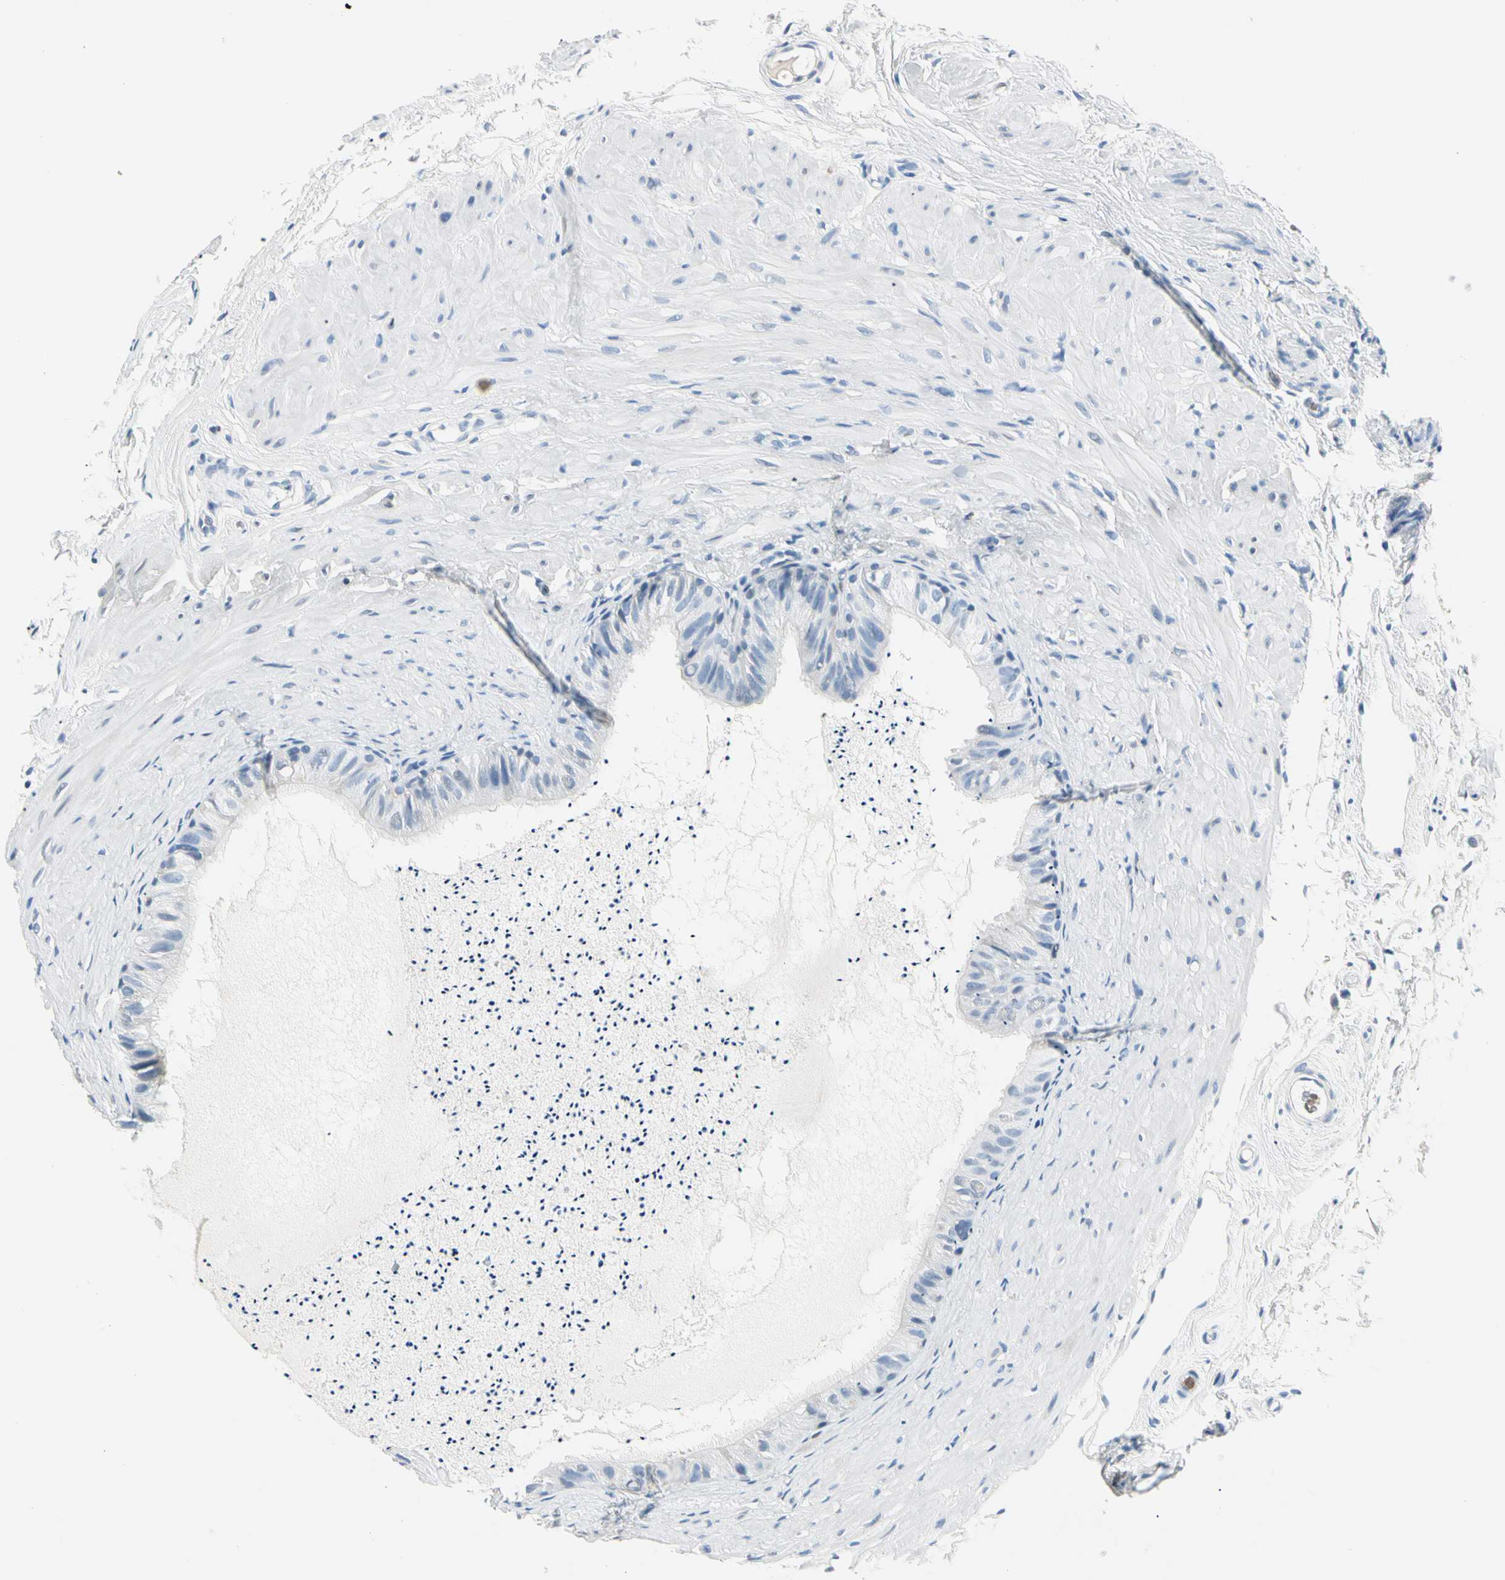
{"staining": {"intensity": "negative", "quantity": "none", "location": "none"}, "tissue": "epididymis", "cell_type": "Glandular cells", "image_type": "normal", "snomed": [{"axis": "morphology", "description": "Normal tissue, NOS"}, {"axis": "topography", "description": "Epididymis"}], "caption": "Immunohistochemical staining of normal human epididymis demonstrates no significant positivity in glandular cells.", "gene": "CA1", "patient": {"sex": "male", "age": 77}}